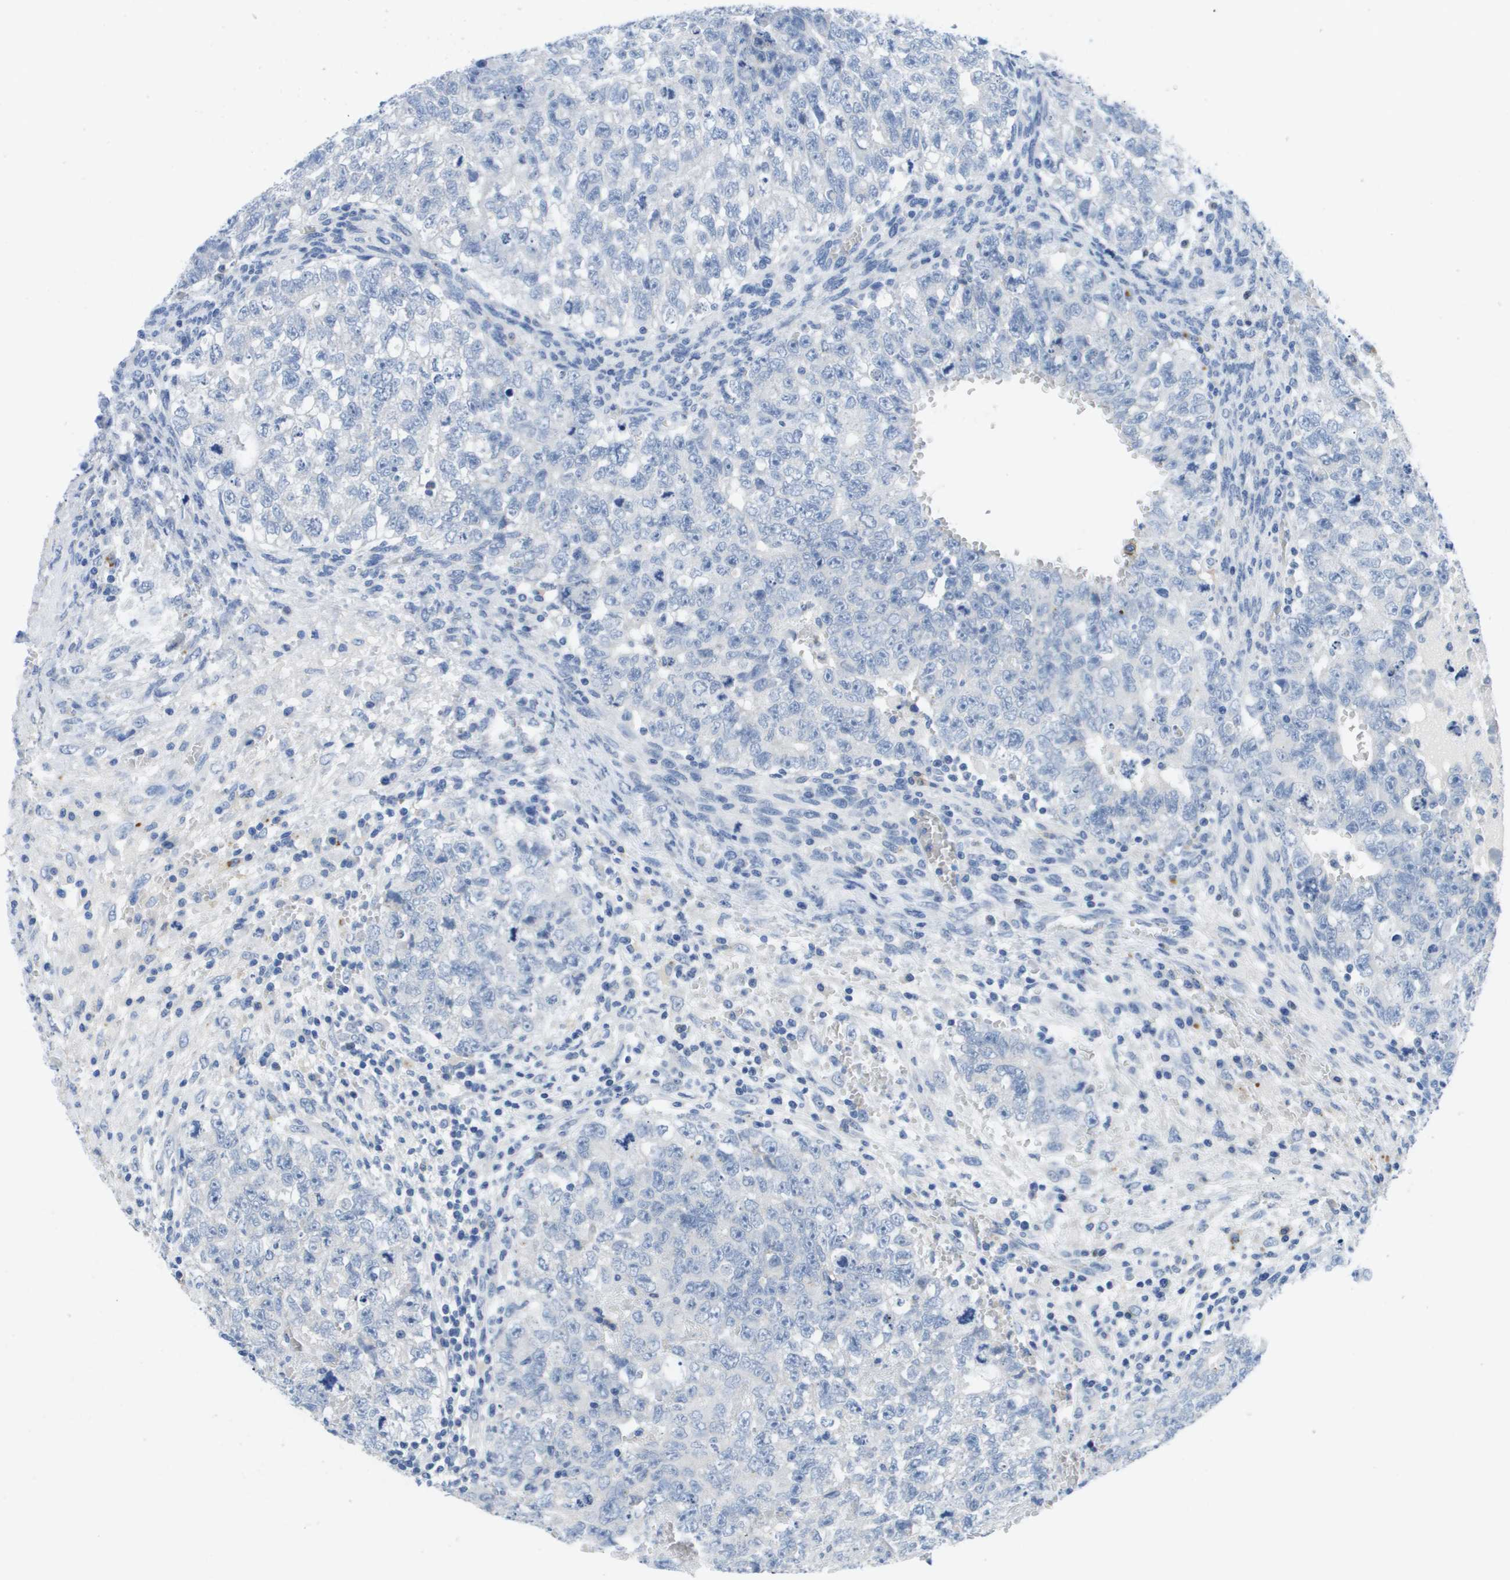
{"staining": {"intensity": "negative", "quantity": "none", "location": "none"}, "tissue": "testis cancer", "cell_type": "Tumor cells", "image_type": "cancer", "snomed": [{"axis": "morphology", "description": "Seminoma, NOS"}, {"axis": "morphology", "description": "Carcinoma, Embryonal, NOS"}, {"axis": "topography", "description": "Testis"}], "caption": "Tumor cells are negative for brown protein staining in testis seminoma.", "gene": "MS4A1", "patient": {"sex": "male", "age": 38}}